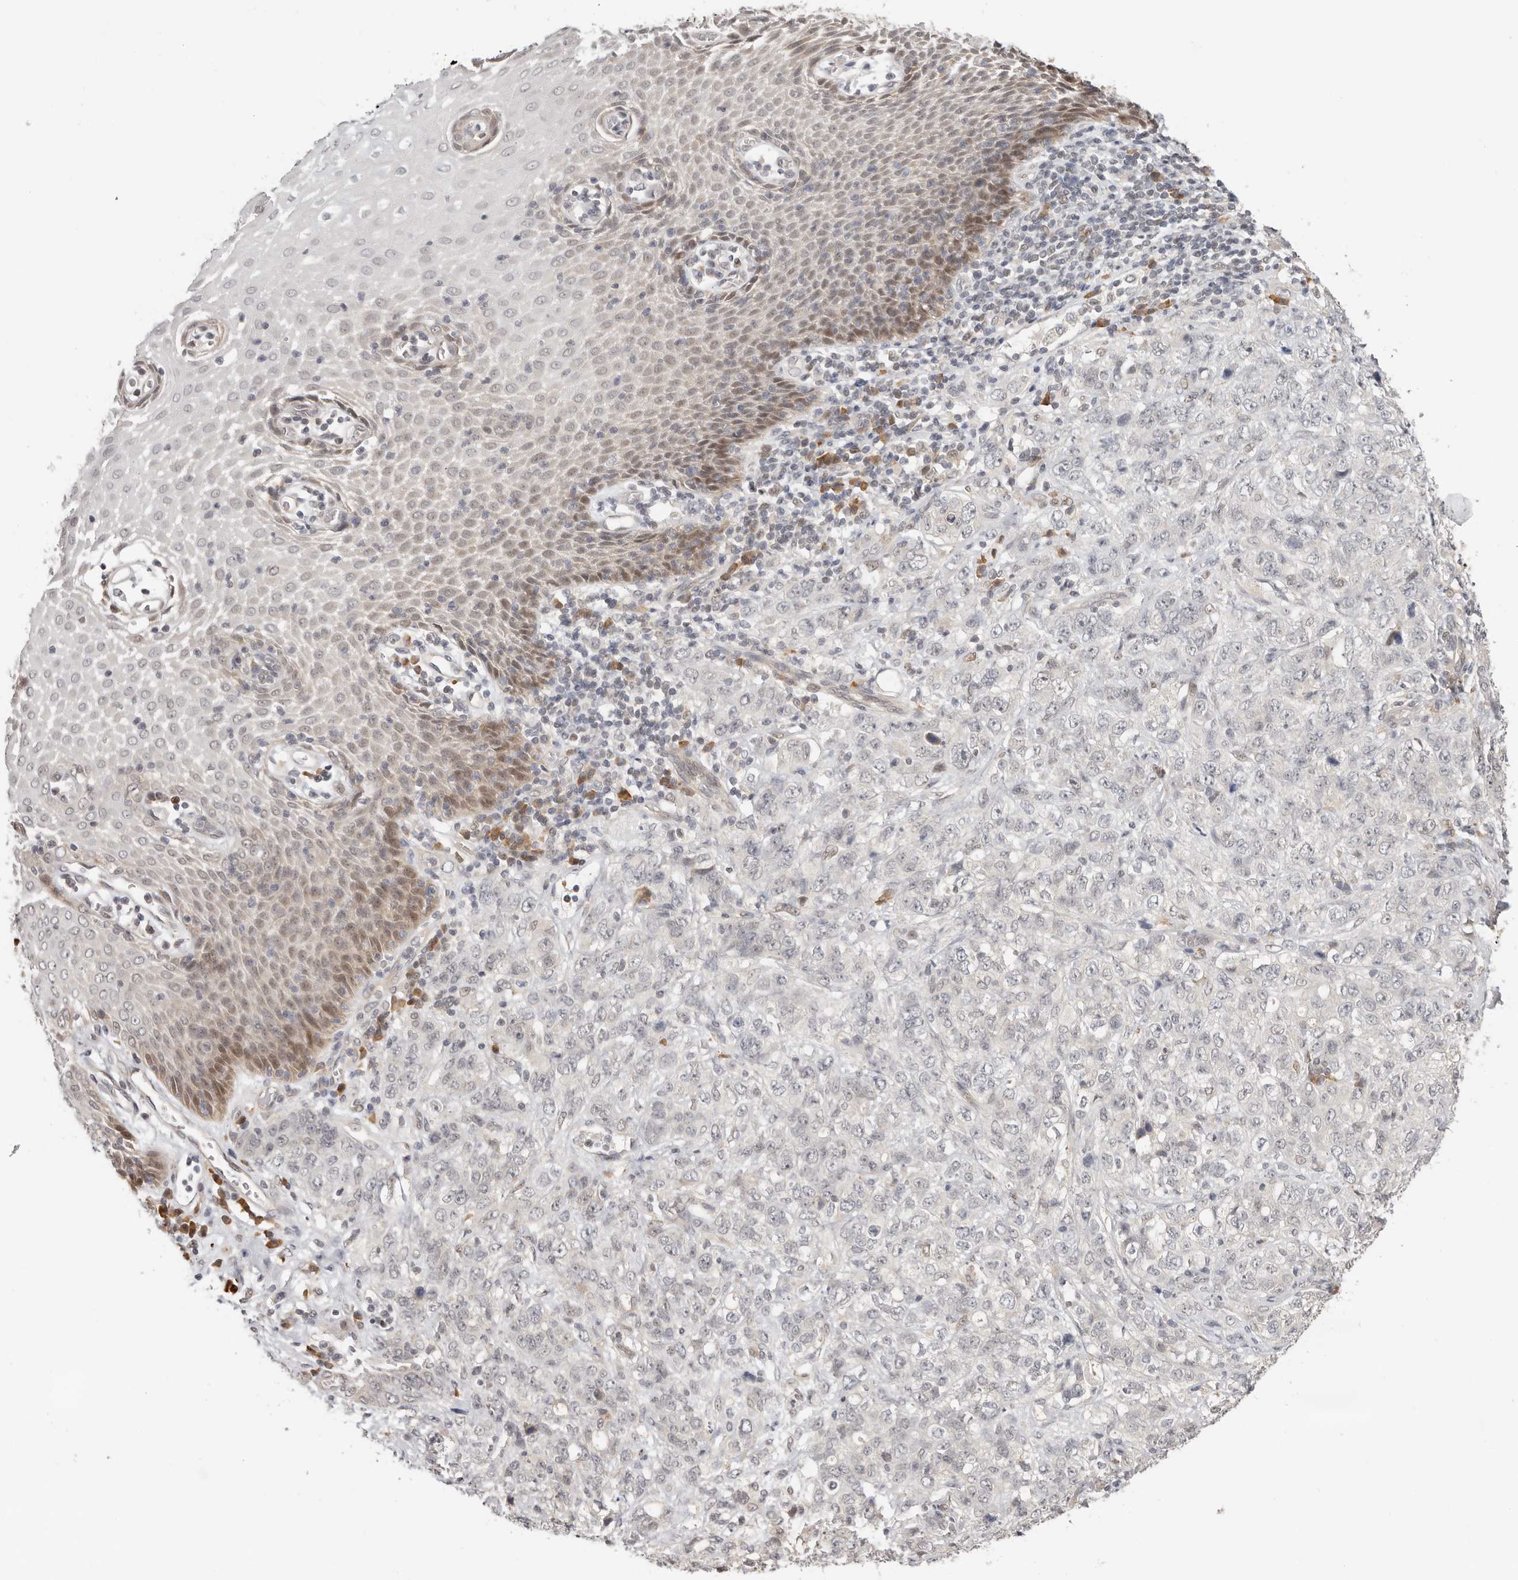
{"staining": {"intensity": "negative", "quantity": "none", "location": "none"}, "tissue": "stomach cancer", "cell_type": "Tumor cells", "image_type": "cancer", "snomed": [{"axis": "morphology", "description": "Adenocarcinoma, NOS"}, {"axis": "topography", "description": "Stomach"}], "caption": "Immunohistochemistry of human stomach cancer displays no expression in tumor cells. Nuclei are stained in blue.", "gene": "LARP7", "patient": {"sex": "male", "age": 48}}